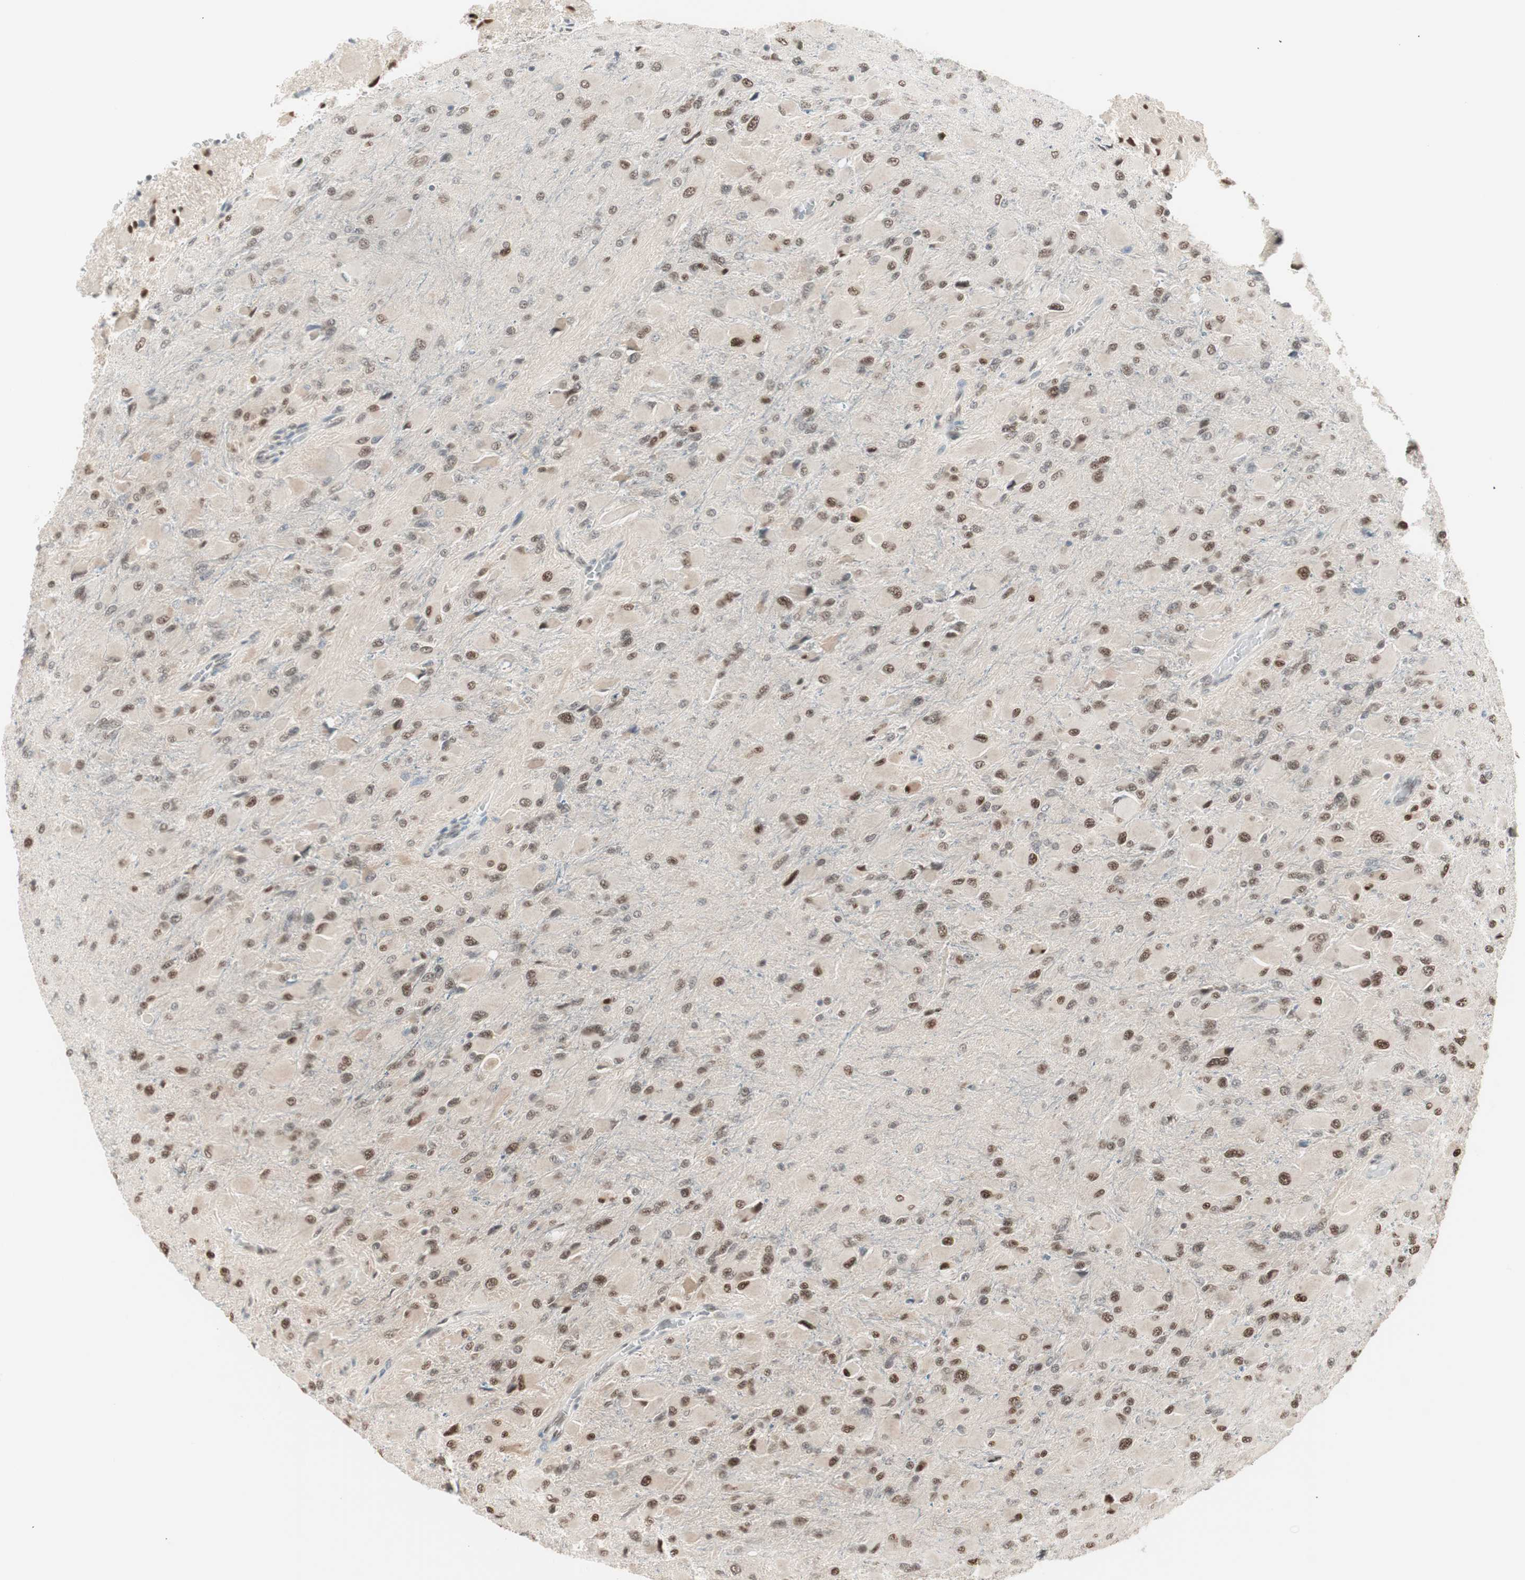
{"staining": {"intensity": "moderate", "quantity": ">75%", "location": "nuclear"}, "tissue": "glioma", "cell_type": "Tumor cells", "image_type": "cancer", "snomed": [{"axis": "morphology", "description": "Glioma, malignant, High grade"}, {"axis": "topography", "description": "Cerebral cortex"}], "caption": "Protein expression analysis of glioma reveals moderate nuclear positivity in approximately >75% of tumor cells.", "gene": "LONP2", "patient": {"sex": "female", "age": 36}}